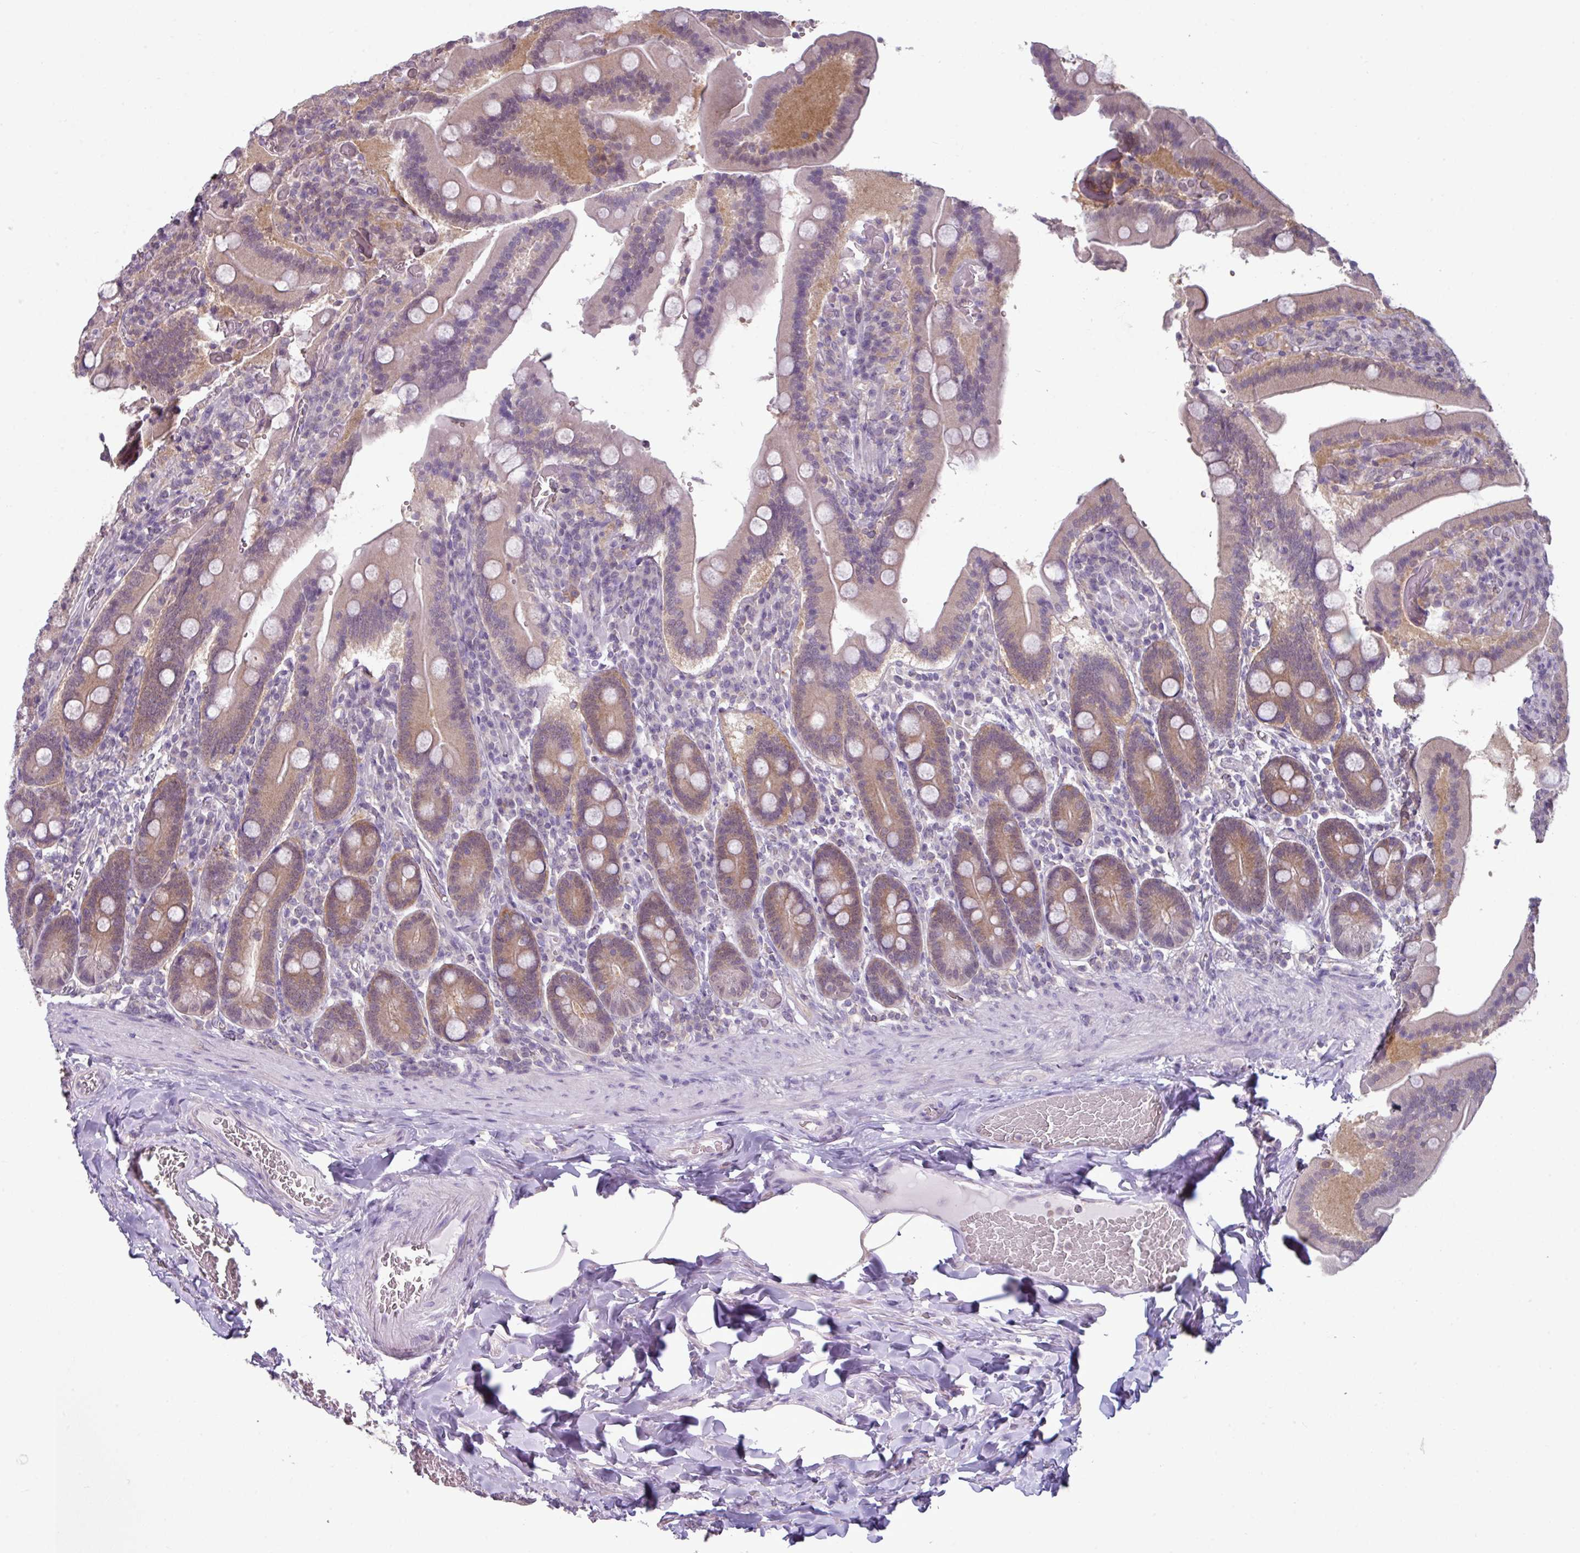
{"staining": {"intensity": "moderate", "quantity": ">75%", "location": "cytoplasmic/membranous,nuclear"}, "tissue": "duodenum", "cell_type": "Glandular cells", "image_type": "normal", "snomed": [{"axis": "morphology", "description": "Normal tissue, NOS"}, {"axis": "topography", "description": "Duodenum"}], "caption": "Immunohistochemistry (IHC) histopathology image of unremarkable duodenum: duodenum stained using immunohistochemistry (IHC) displays medium levels of moderate protein expression localized specifically in the cytoplasmic/membranous,nuclear of glandular cells, appearing as a cytoplasmic/membranous,nuclear brown color.", "gene": "TTLL12", "patient": {"sex": "female", "age": 62}}